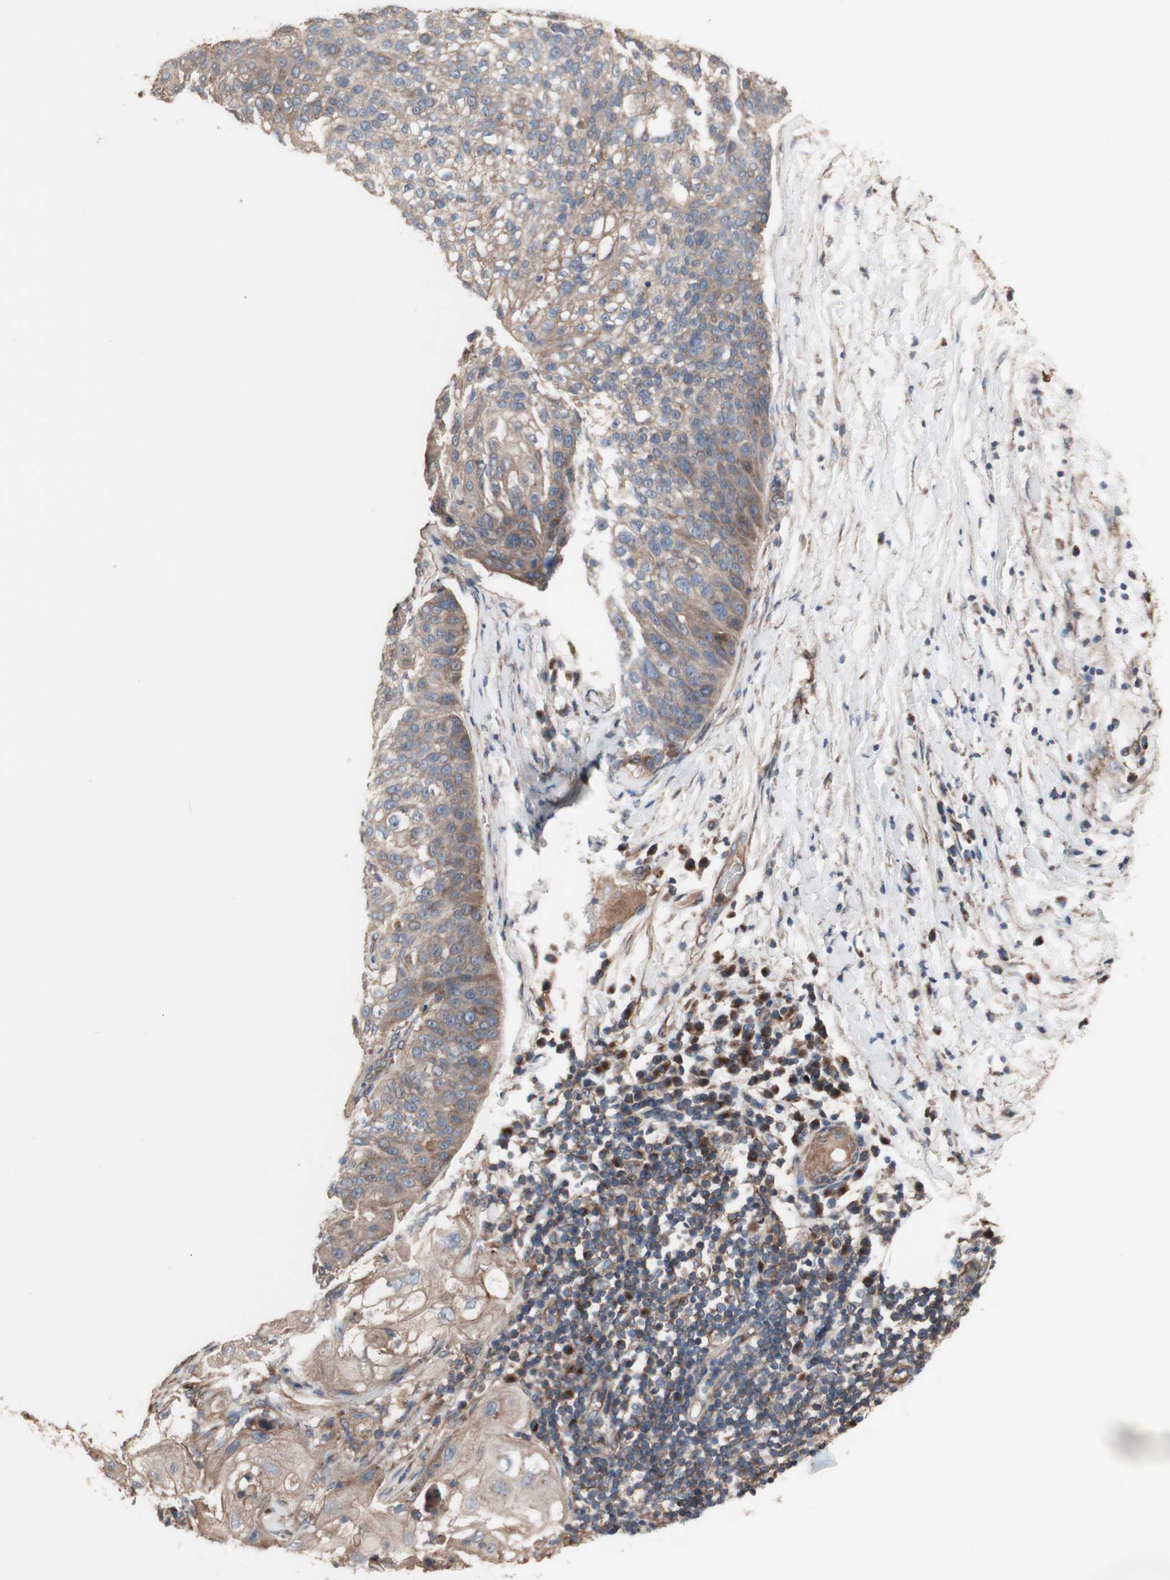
{"staining": {"intensity": "weak", "quantity": ">75%", "location": "cytoplasmic/membranous"}, "tissue": "lung cancer", "cell_type": "Tumor cells", "image_type": "cancer", "snomed": [{"axis": "morphology", "description": "Inflammation, NOS"}, {"axis": "morphology", "description": "Squamous cell carcinoma, NOS"}, {"axis": "topography", "description": "Lymph node"}, {"axis": "topography", "description": "Soft tissue"}, {"axis": "topography", "description": "Lung"}], "caption": "Lung squamous cell carcinoma stained with DAB (3,3'-diaminobenzidine) immunohistochemistry (IHC) reveals low levels of weak cytoplasmic/membranous expression in about >75% of tumor cells. Nuclei are stained in blue.", "gene": "COPB1", "patient": {"sex": "male", "age": 66}}